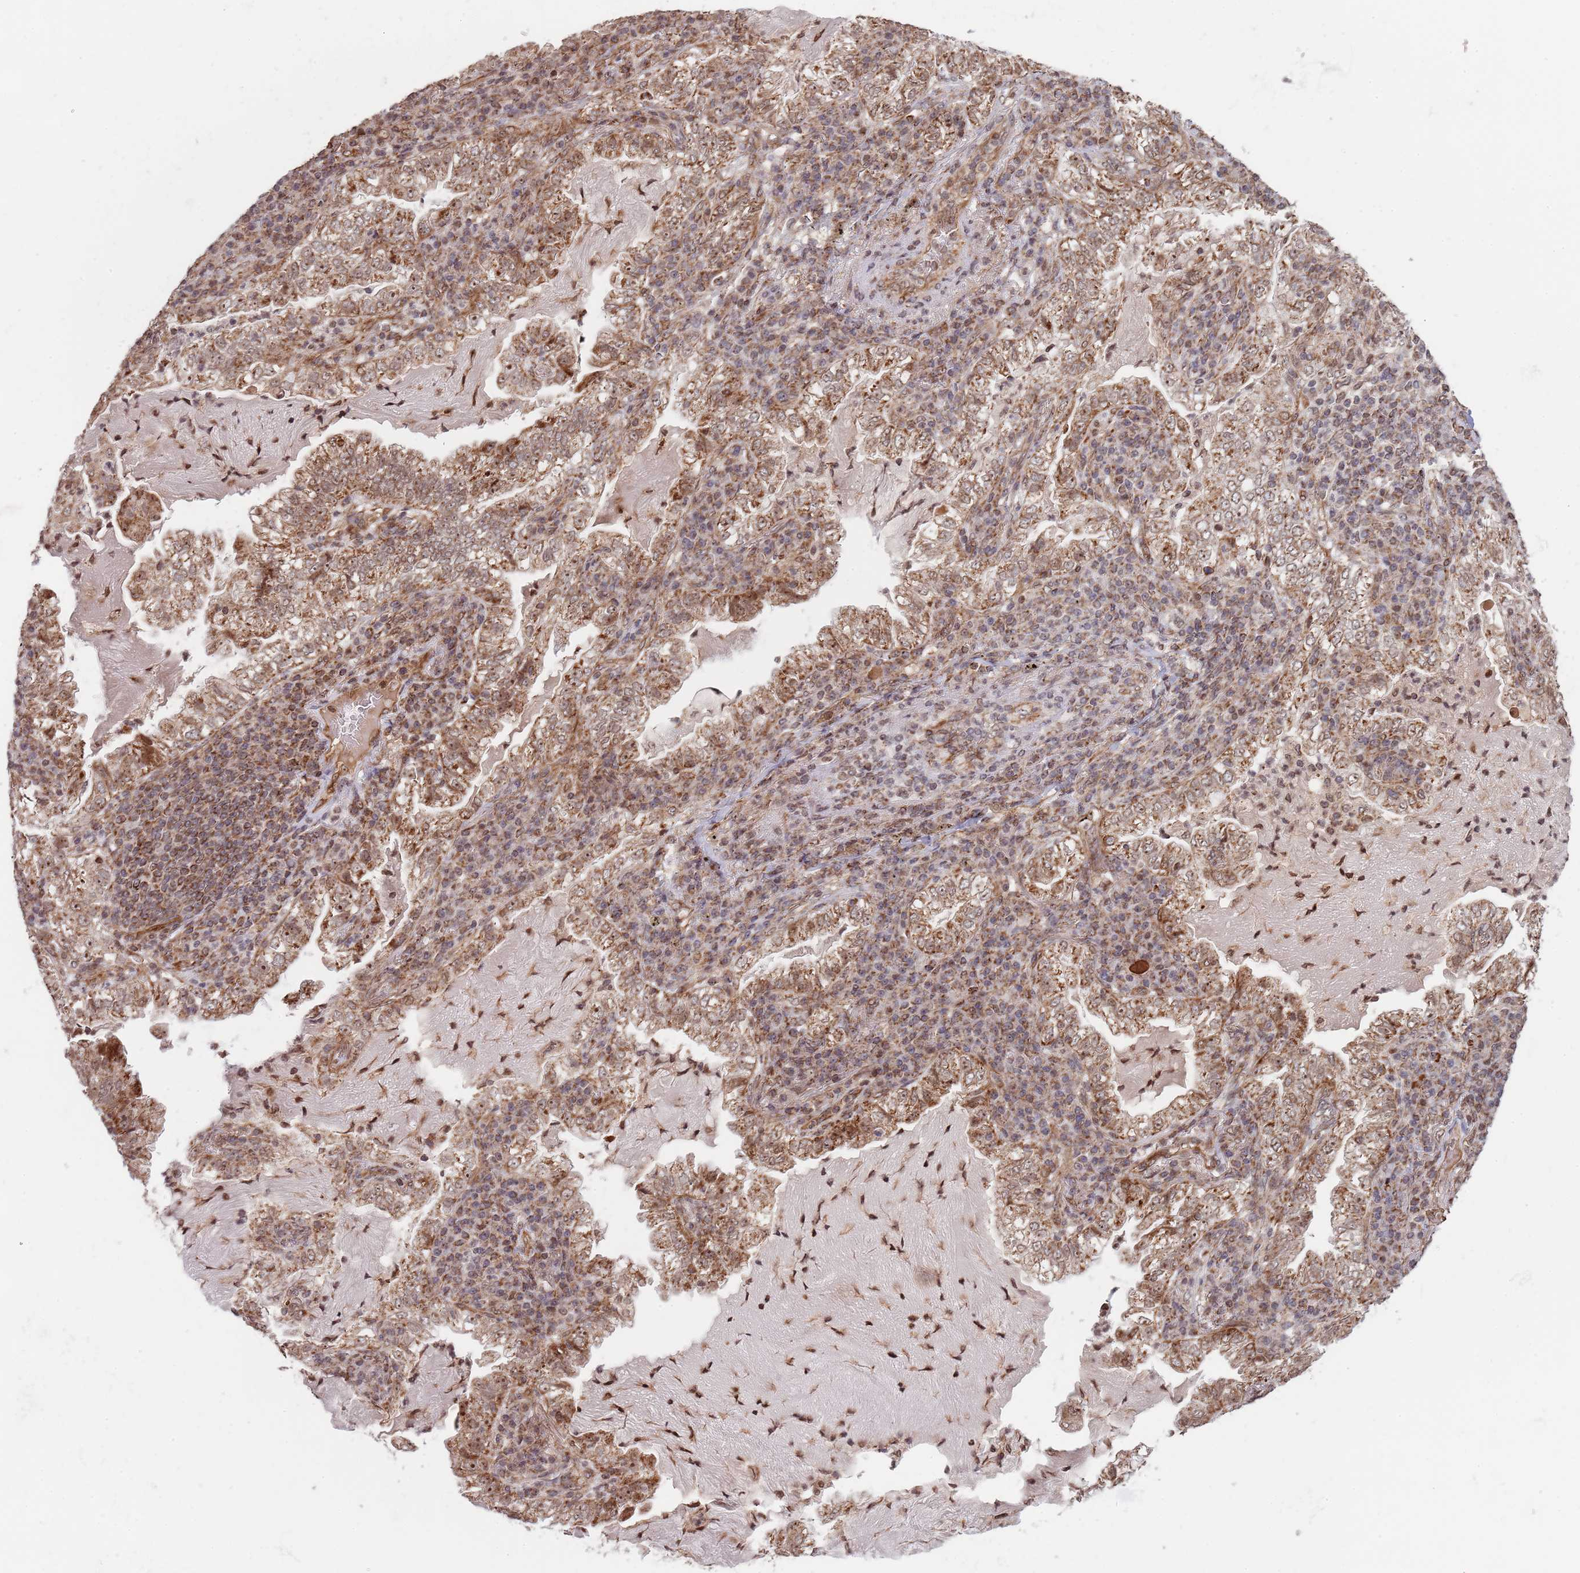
{"staining": {"intensity": "moderate", "quantity": ">75%", "location": "cytoplasmic/membranous,nuclear"}, "tissue": "lung cancer", "cell_type": "Tumor cells", "image_type": "cancer", "snomed": [{"axis": "morphology", "description": "Adenocarcinoma, NOS"}, {"axis": "topography", "description": "Lung"}], "caption": "High-magnification brightfield microscopy of lung cancer (adenocarcinoma) stained with DAB (brown) and counterstained with hematoxylin (blue). tumor cells exhibit moderate cytoplasmic/membranous and nuclear expression is identified in approximately>75% of cells.", "gene": "DCHS1", "patient": {"sex": "female", "age": 73}}